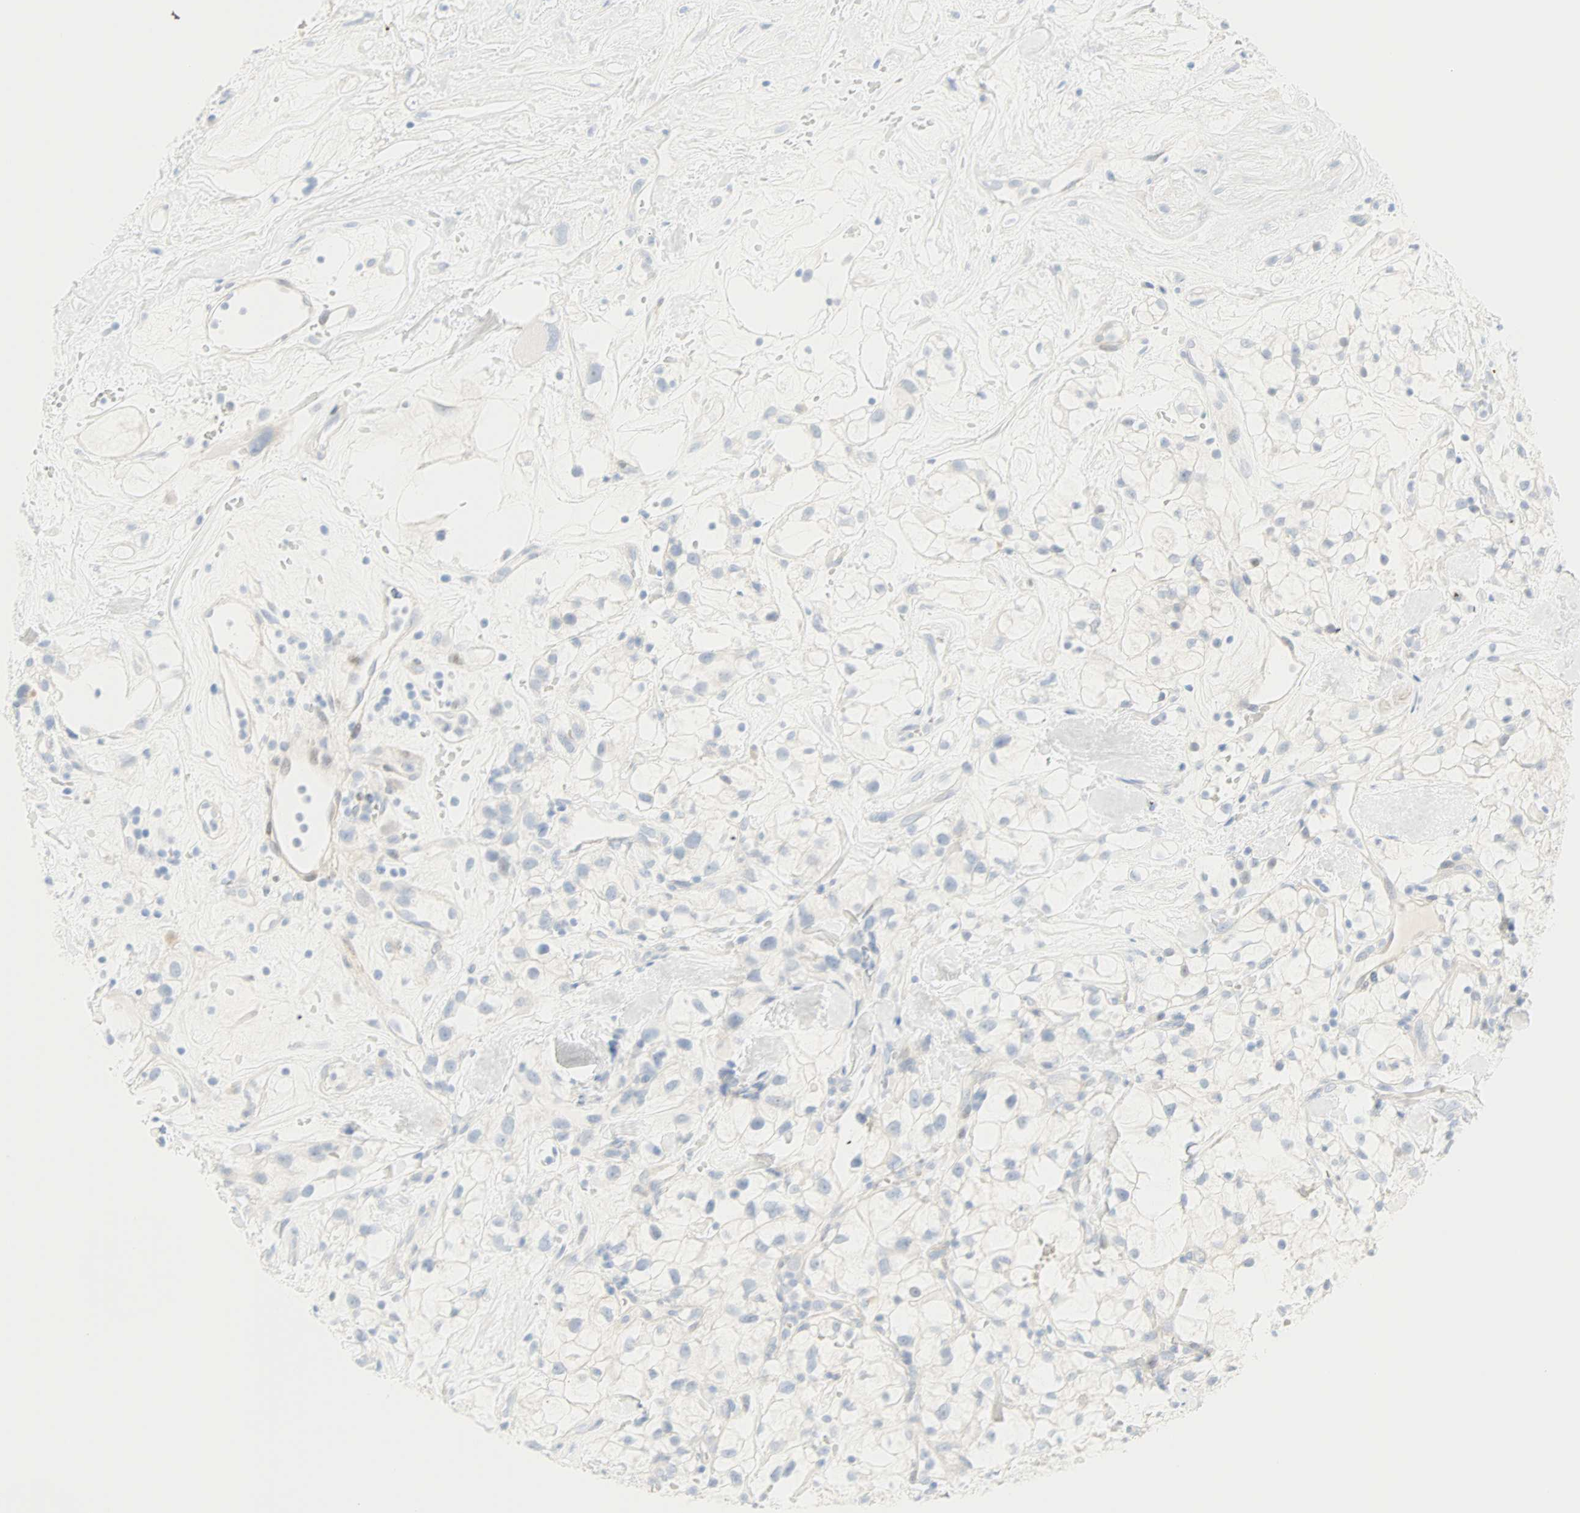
{"staining": {"intensity": "negative", "quantity": "none", "location": "none"}, "tissue": "renal cancer", "cell_type": "Tumor cells", "image_type": "cancer", "snomed": [{"axis": "morphology", "description": "Adenocarcinoma, NOS"}, {"axis": "topography", "description": "Kidney"}], "caption": "The IHC image has no significant expression in tumor cells of renal cancer tissue.", "gene": "SELENBP1", "patient": {"sex": "female", "age": 60}}